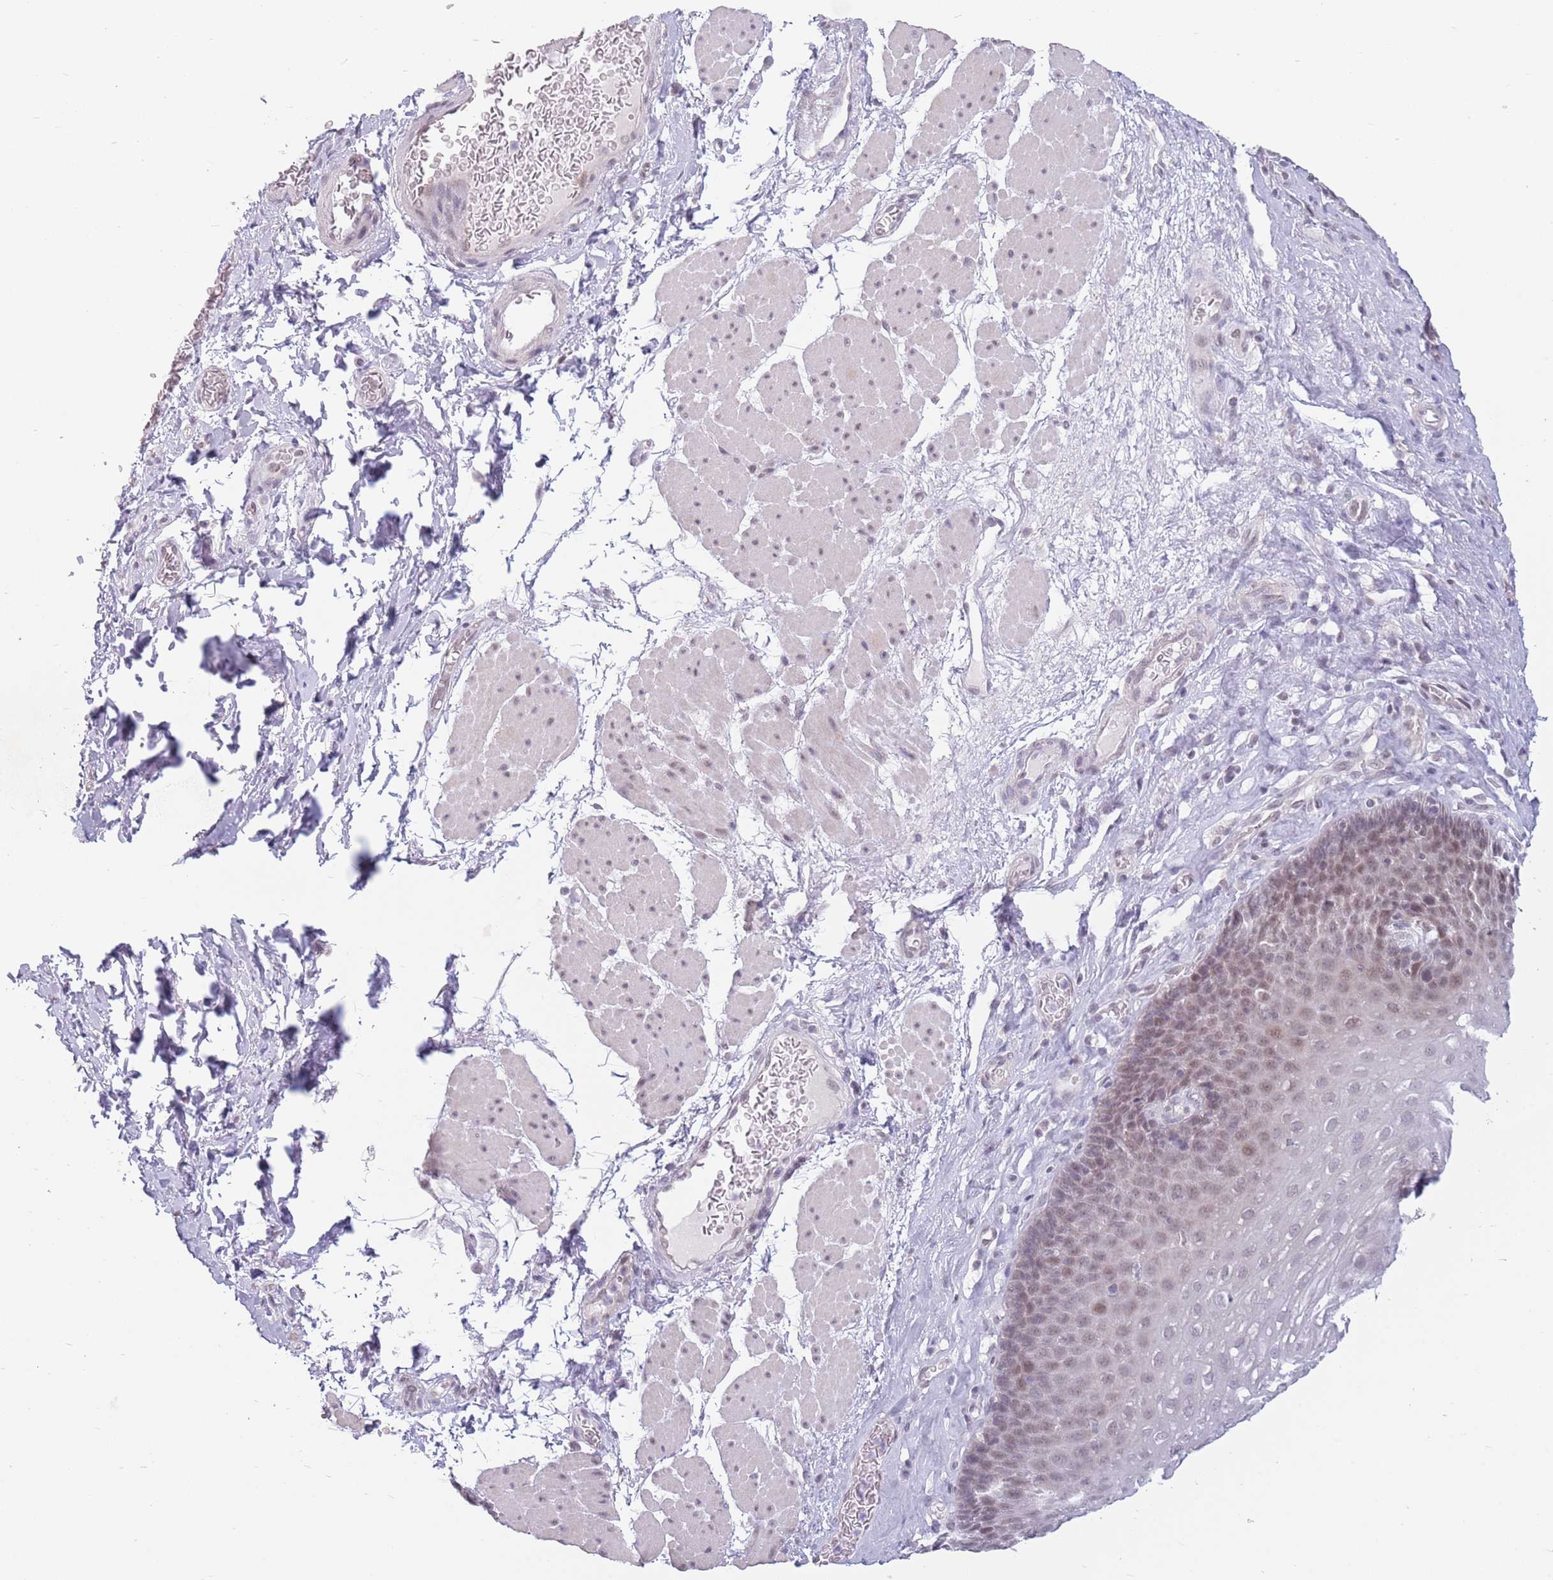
{"staining": {"intensity": "moderate", "quantity": "25%-75%", "location": "nuclear"}, "tissue": "esophagus", "cell_type": "Squamous epithelial cells", "image_type": "normal", "snomed": [{"axis": "morphology", "description": "Normal tissue, NOS"}, {"axis": "topography", "description": "Esophagus"}], "caption": "A histopathology image of esophagus stained for a protein displays moderate nuclear brown staining in squamous epithelial cells.", "gene": "ZNF574", "patient": {"sex": "female", "age": 66}}